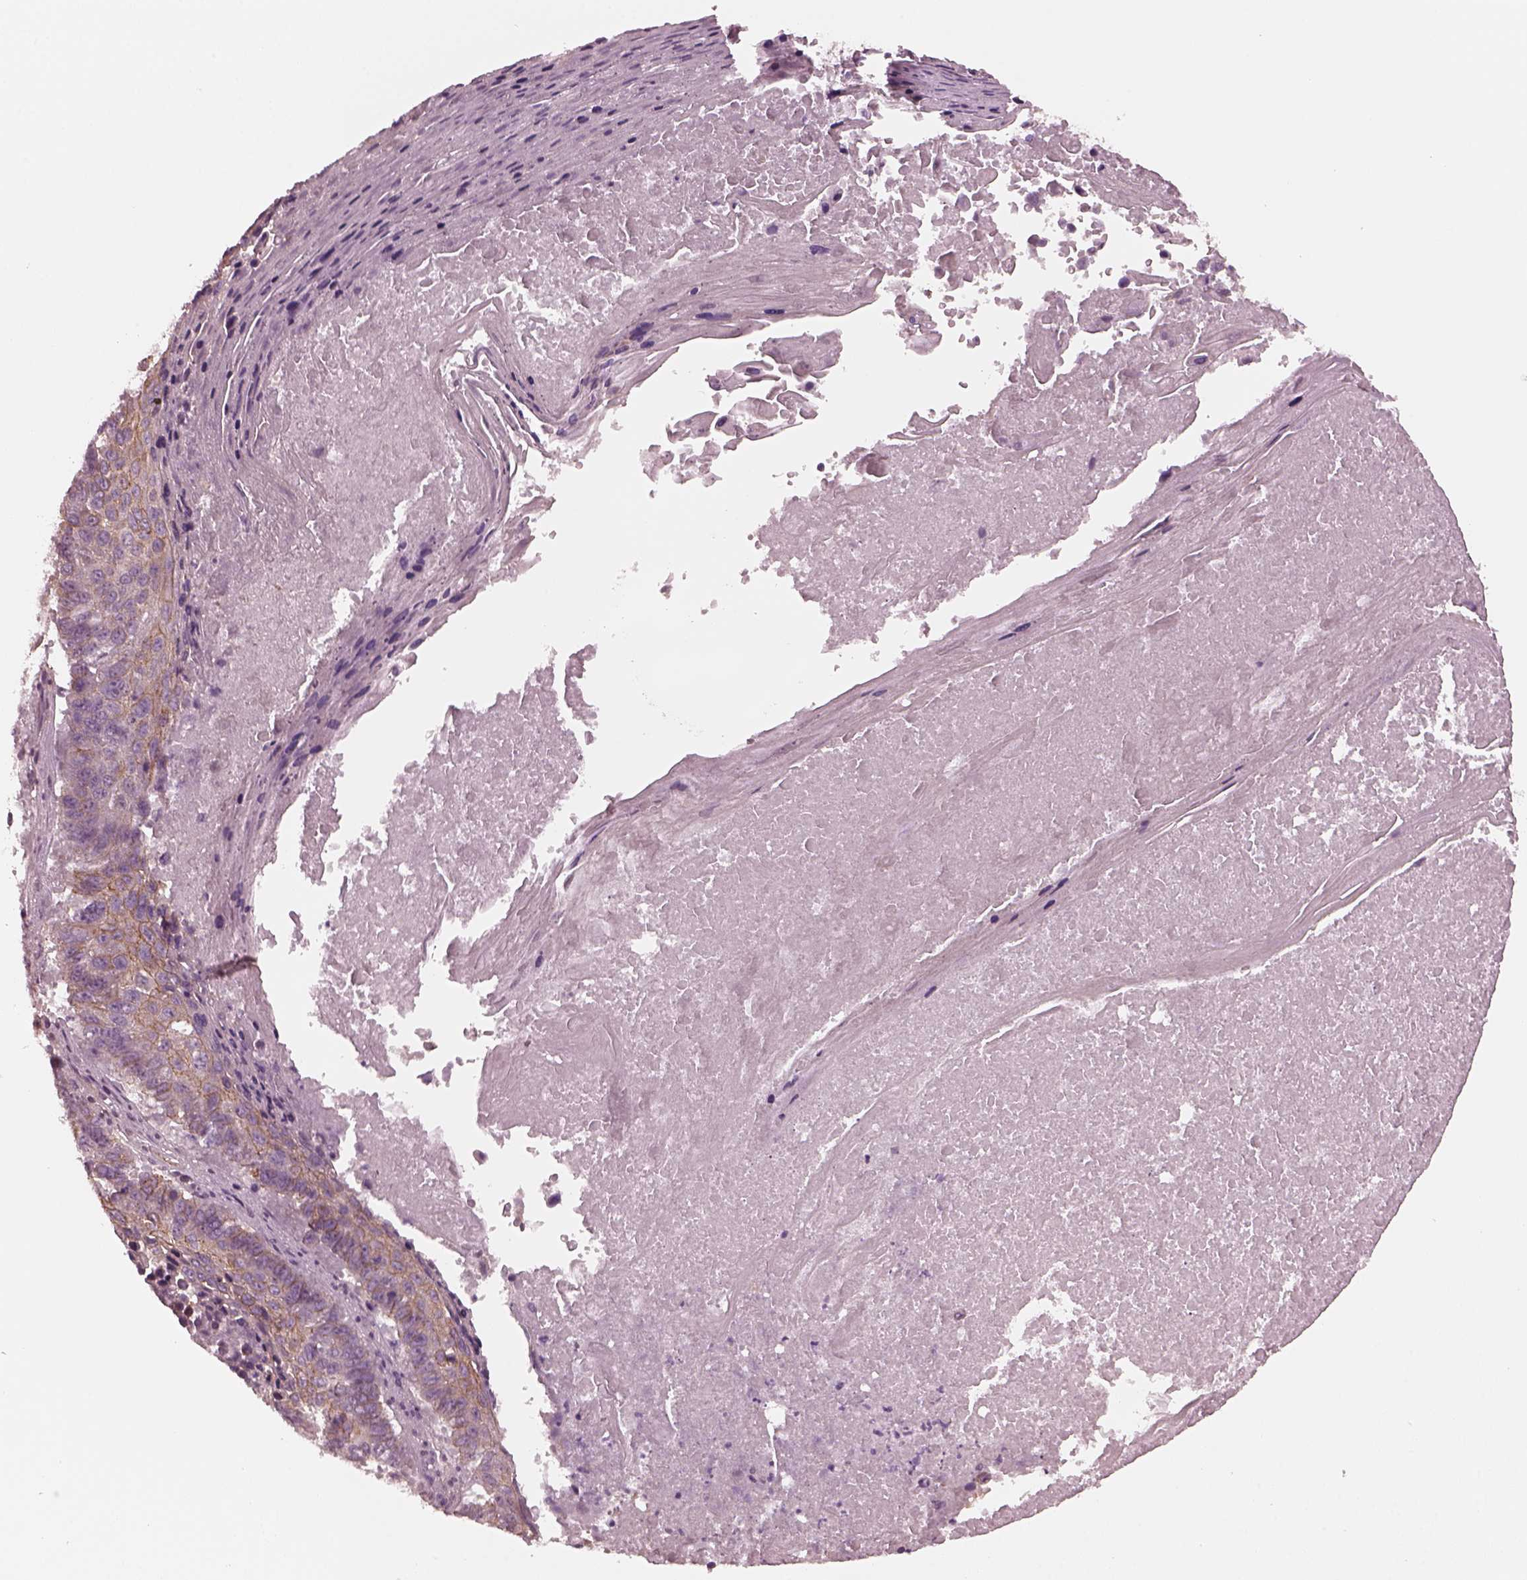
{"staining": {"intensity": "moderate", "quantity": "25%-75%", "location": "cytoplasmic/membranous"}, "tissue": "lung cancer", "cell_type": "Tumor cells", "image_type": "cancer", "snomed": [{"axis": "morphology", "description": "Squamous cell carcinoma, NOS"}, {"axis": "topography", "description": "Lung"}], "caption": "Protein expression analysis of human lung squamous cell carcinoma reveals moderate cytoplasmic/membranous expression in approximately 25%-75% of tumor cells.", "gene": "ODAD1", "patient": {"sex": "male", "age": 73}}